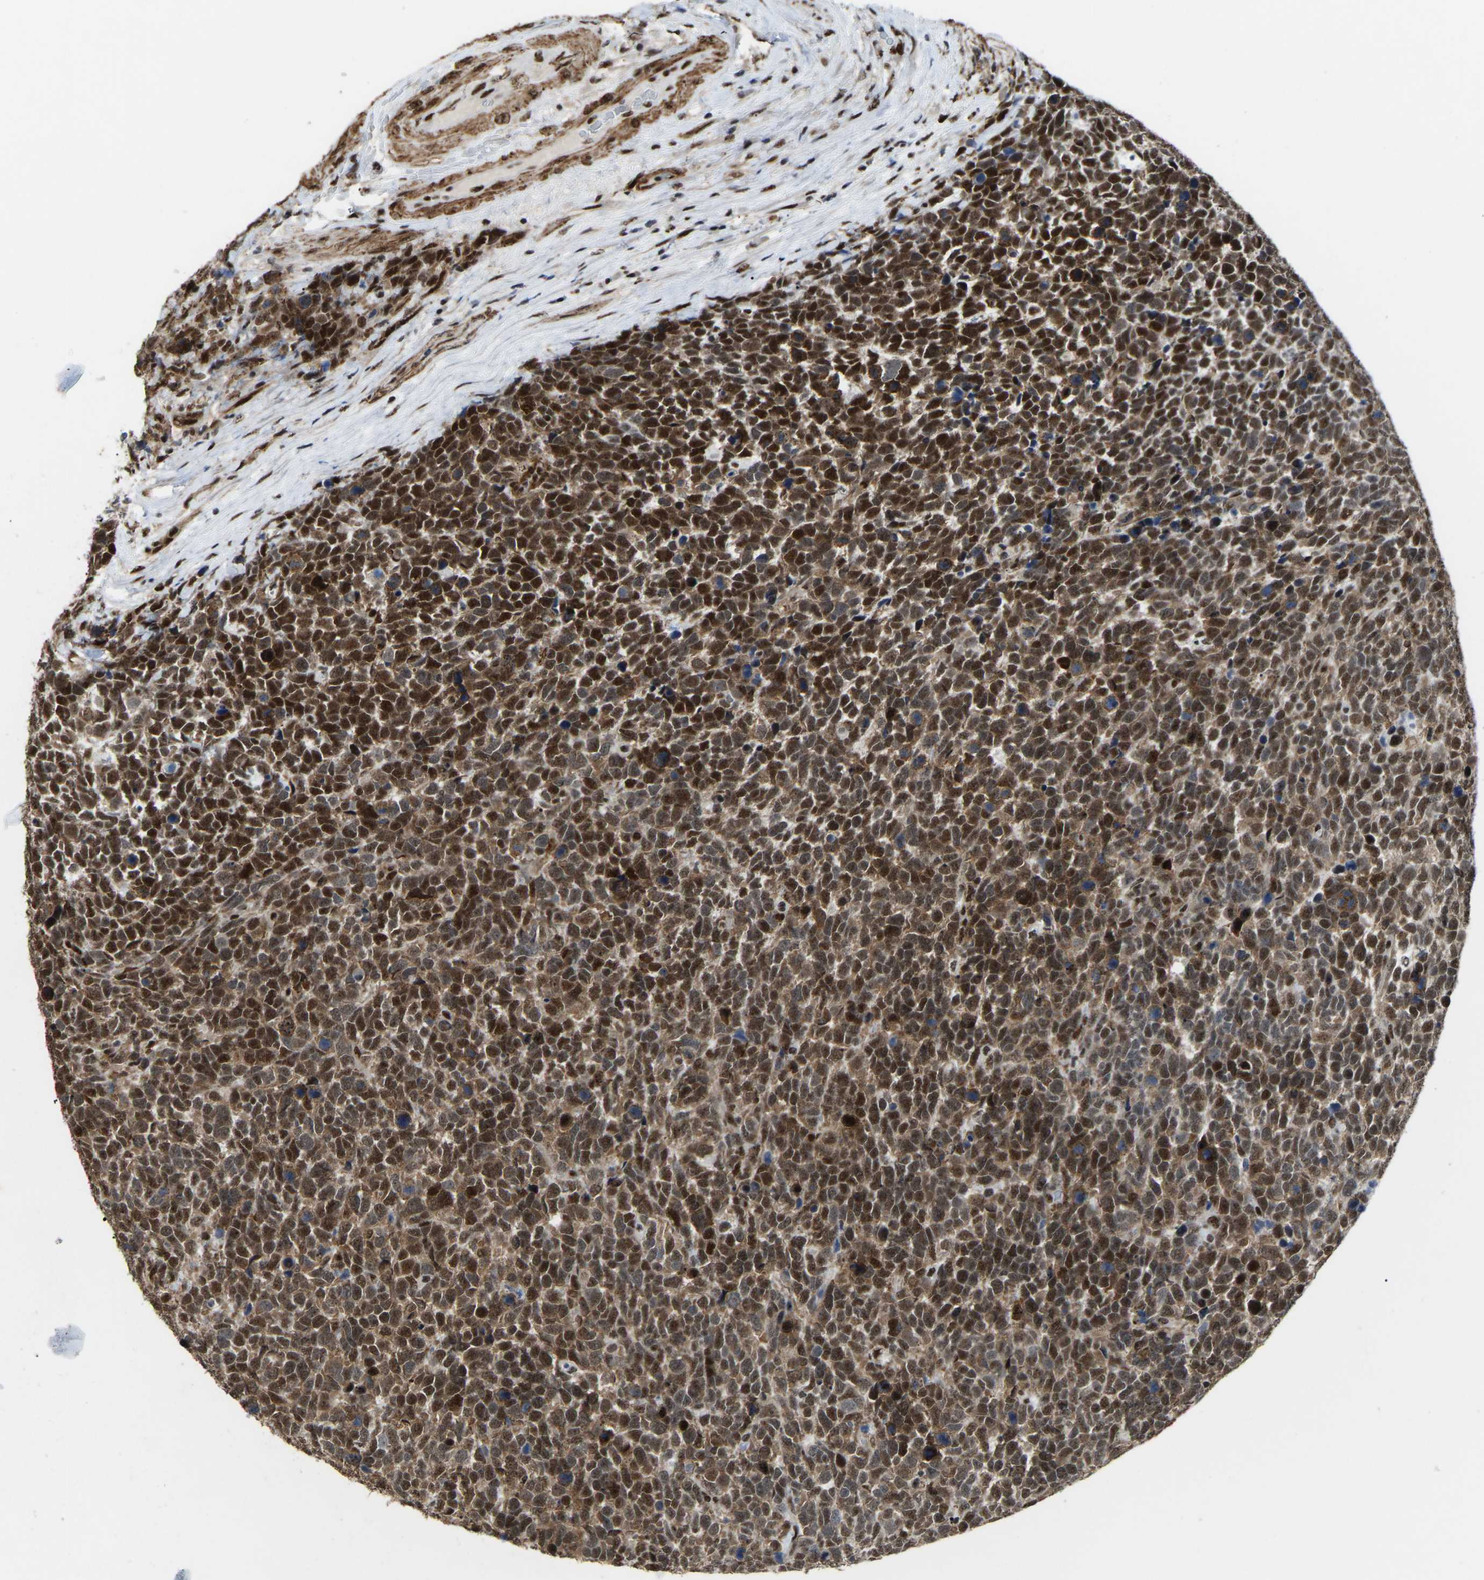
{"staining": {"intensity": "moderate", "quantity": ">75%", "location": "nuclear"}, "tissue": "urothelial cancer", "cell_type": "Tumor cells", "image_type": "cancer", "snomed": [{"axis": "morphology", "description": "Urothelial carcinoma, High grade"}, {"axis": "topography", "description": "Urinary bladder"}], "caption": "Protein staining demonstrates moderate nuclear staining in about >75% of tumor cells in urothelial carcinoma (high-grade).", "gene": "DDX5", "patient": {"sex": "female", "age": 82}}